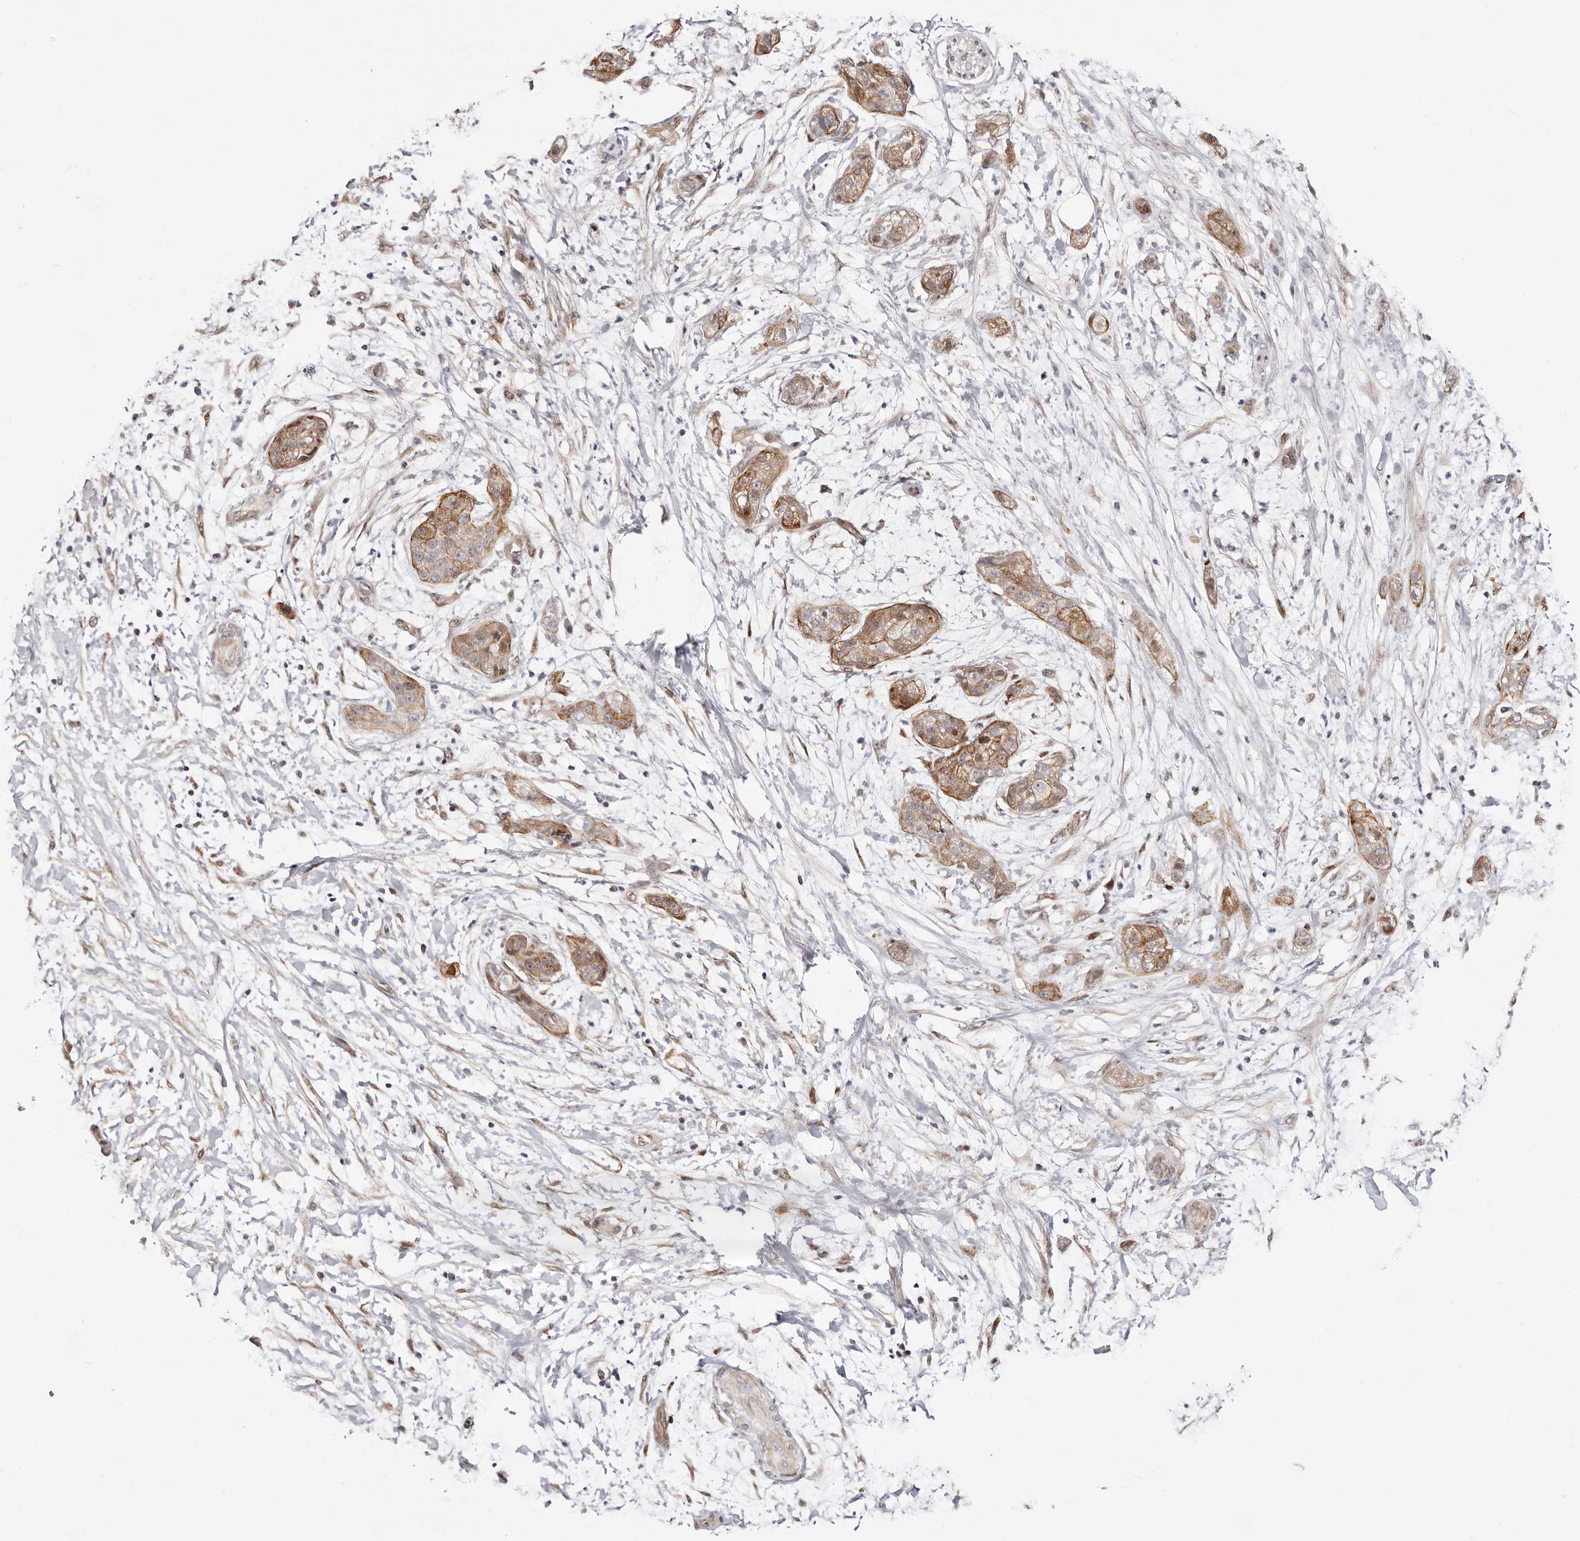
{"staining": {"intensity": "moderate", "quantity": ">75%", "location": "cytoplasmic/membranous"}, "tissue": "pancreatic cancer", "cell_type": "Tumor cells", "image_type": "cancer", "snomed": [{"axis": "morphology", "description": "Adenocarcinoma, NOS"}, {"axis": "topography", "description": "Pancreas"}], "caption": "High-power microscopy captured an IHC histopathology image of adenocarcinoma (pancreatic), revealing moderate cytoplasmic/membranous expression in approximately >75% of tumor cells. The staining was performed using DAB to visualize the protein expression in brown, while the nuclei were stained in blue with hematoxylin (Magnification: 20x).", "gene": "EPHX3", "patient": {"sex": "female", "age": 78}}